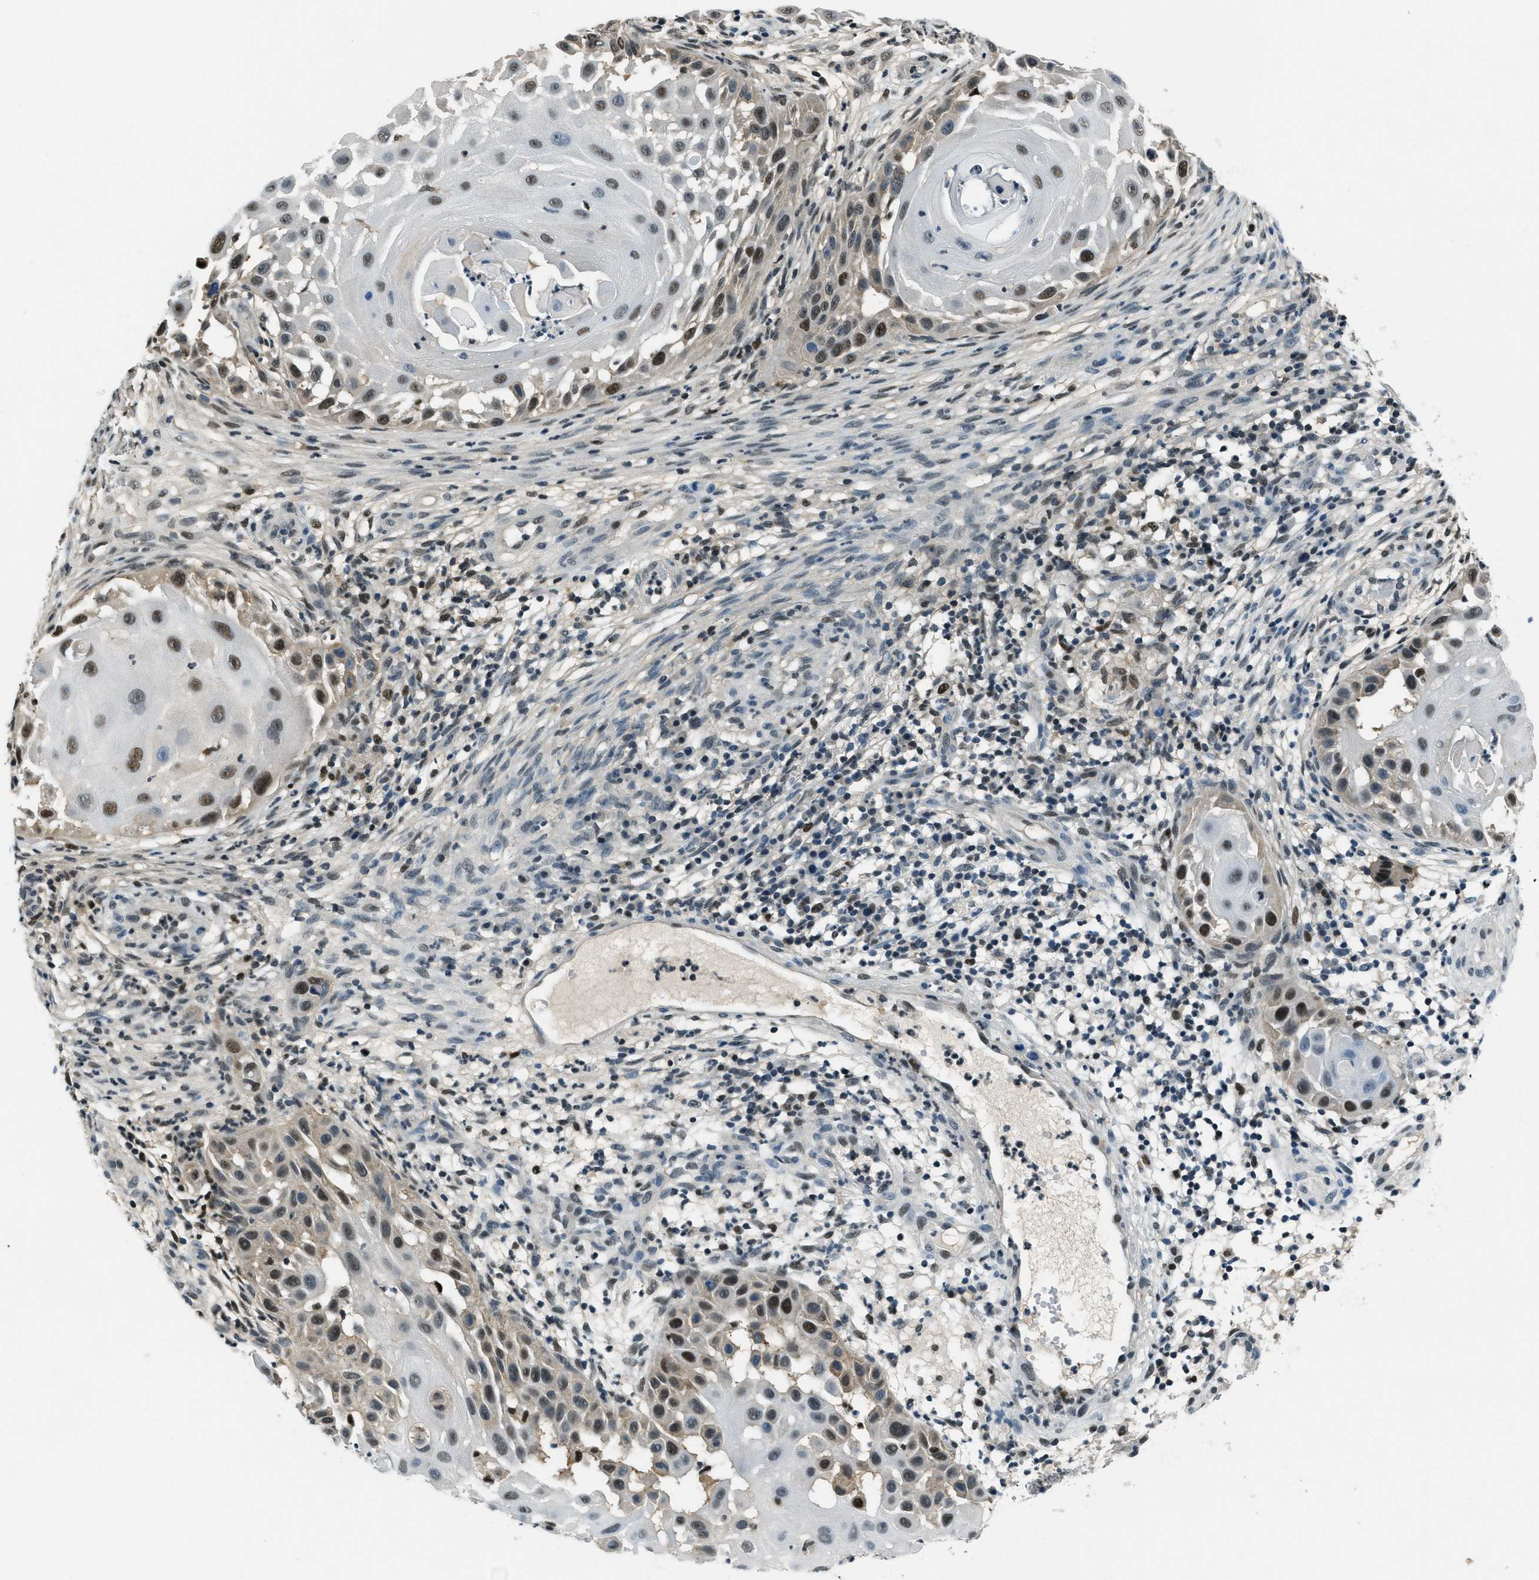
{"staining": {"intensity": "moderate", "quantity": ">75%", "location": "nuclear"}, "tissue": "skin cancer", "cell_type": "Tumor cells", "image_type": "cancer", "snomed": [{"axis": "morphology", "description": "Squamous cell carcinoma, NOS"}, {"axis": "topography", "description": "Skin"}], "caption": "Tumor cells demonstrate moderate nuclear expression in approximately >75% of cells in skin cancer.", "gene": "OGFR", "patient": {"sex": "female", "age": 44}}